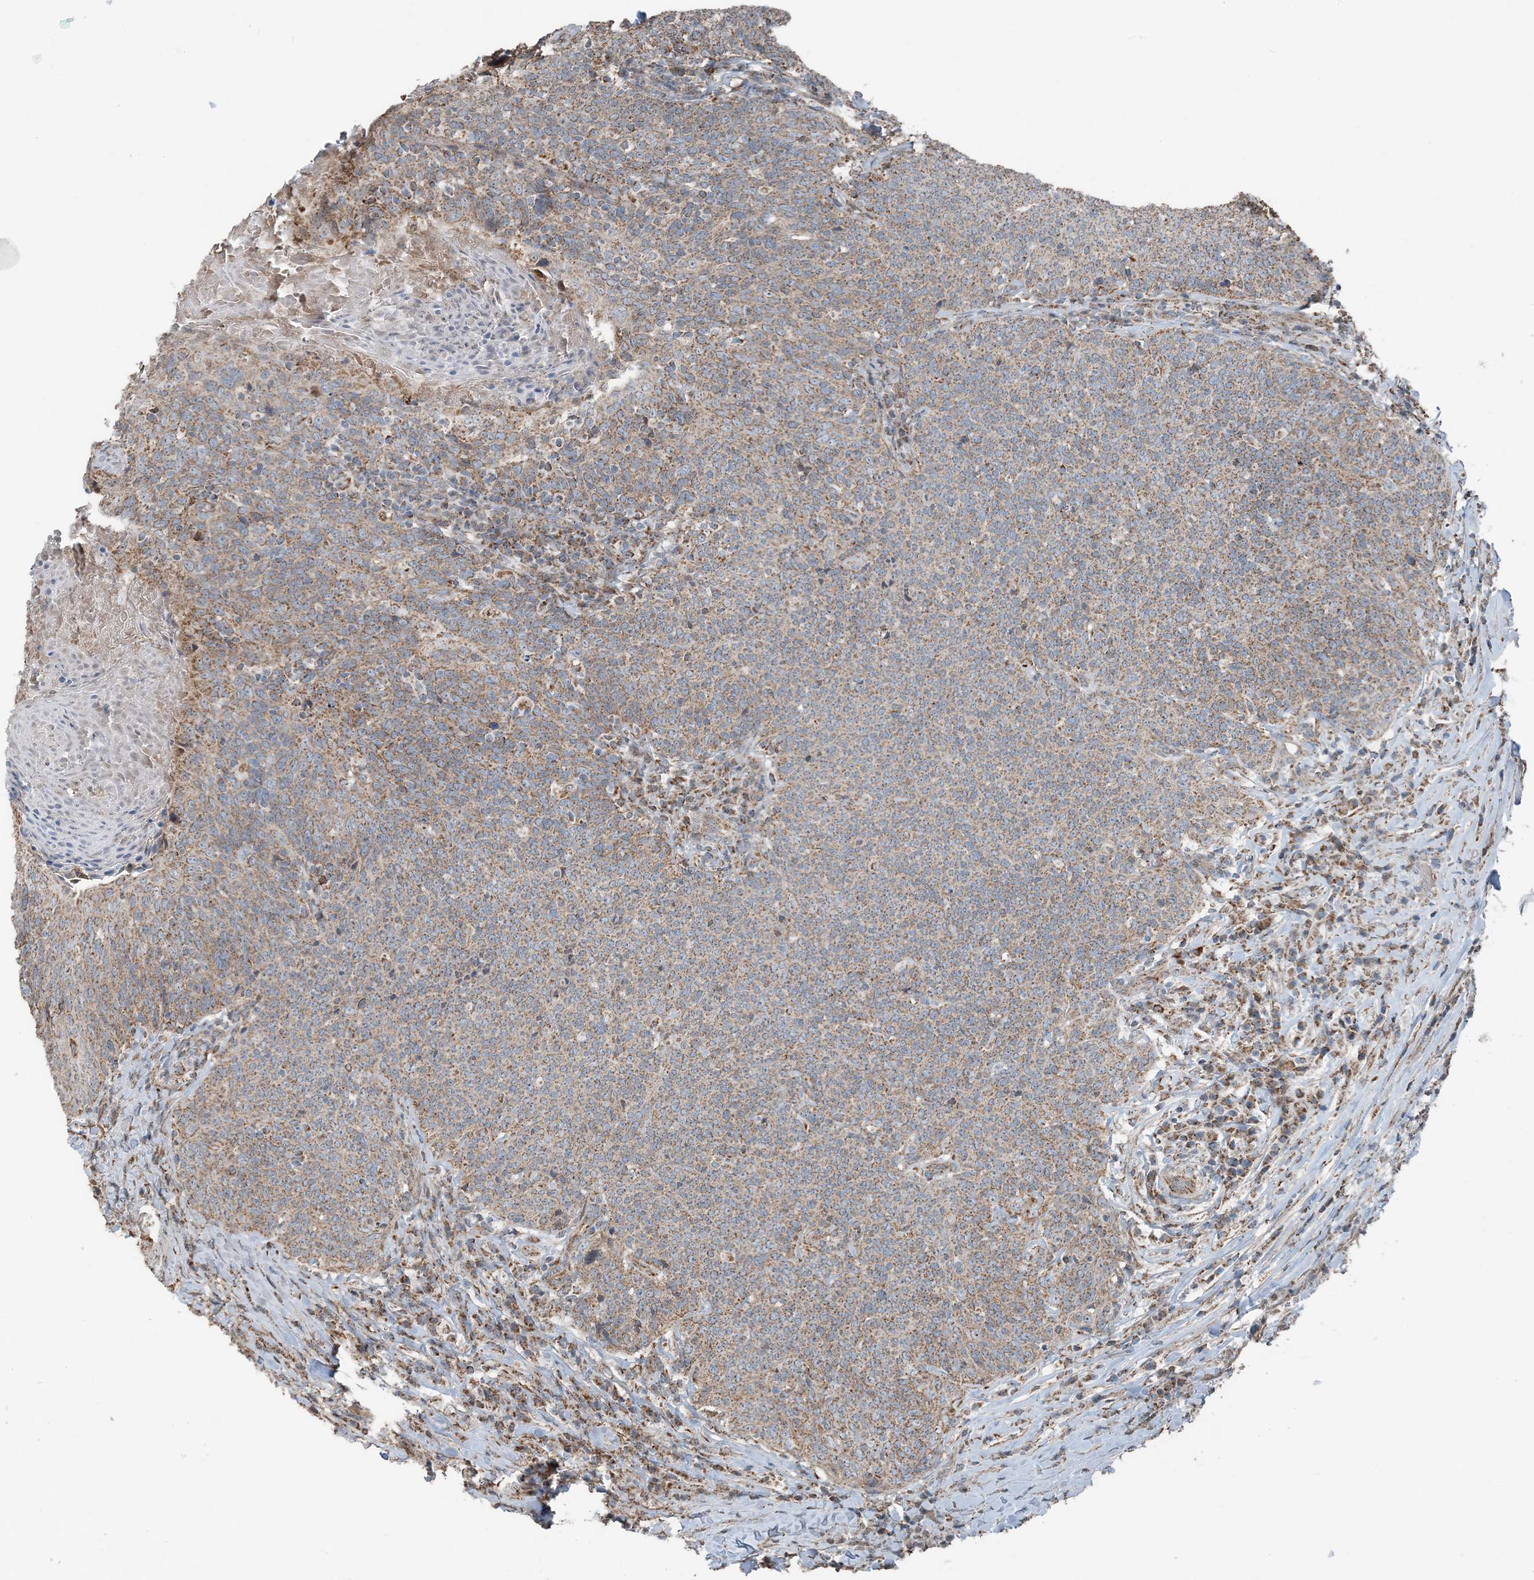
{"staining": {"intensity": "moderate", "quantity": ">75%", "location": "cytoplasmic/membranous"}, "tissue": "head and neck cancer", "cell_type": "Tumor cells", "image_type": "cancer", "snomed": [{"axis": "morphology", "description": "Squamous cell carcinoma, NOS"}, {"axis": "morphology", "description": "Squamous cell carcinoma, metastatic, NOS"}, {"axis": "topography", "description": "Lymph node"}, {"axis": "topography", "description": "Head-Neck"}], "caption": "Tumor cells reveal medium levels of moderate cytoplasmic/membranous staining in approximately >75% of cells in head and neck cancer (metastatic squamous cell carcinoma). Nuclei are stained in blue.", "gene": "PILRB", "patient": {"sex": "male", "age": 62}}